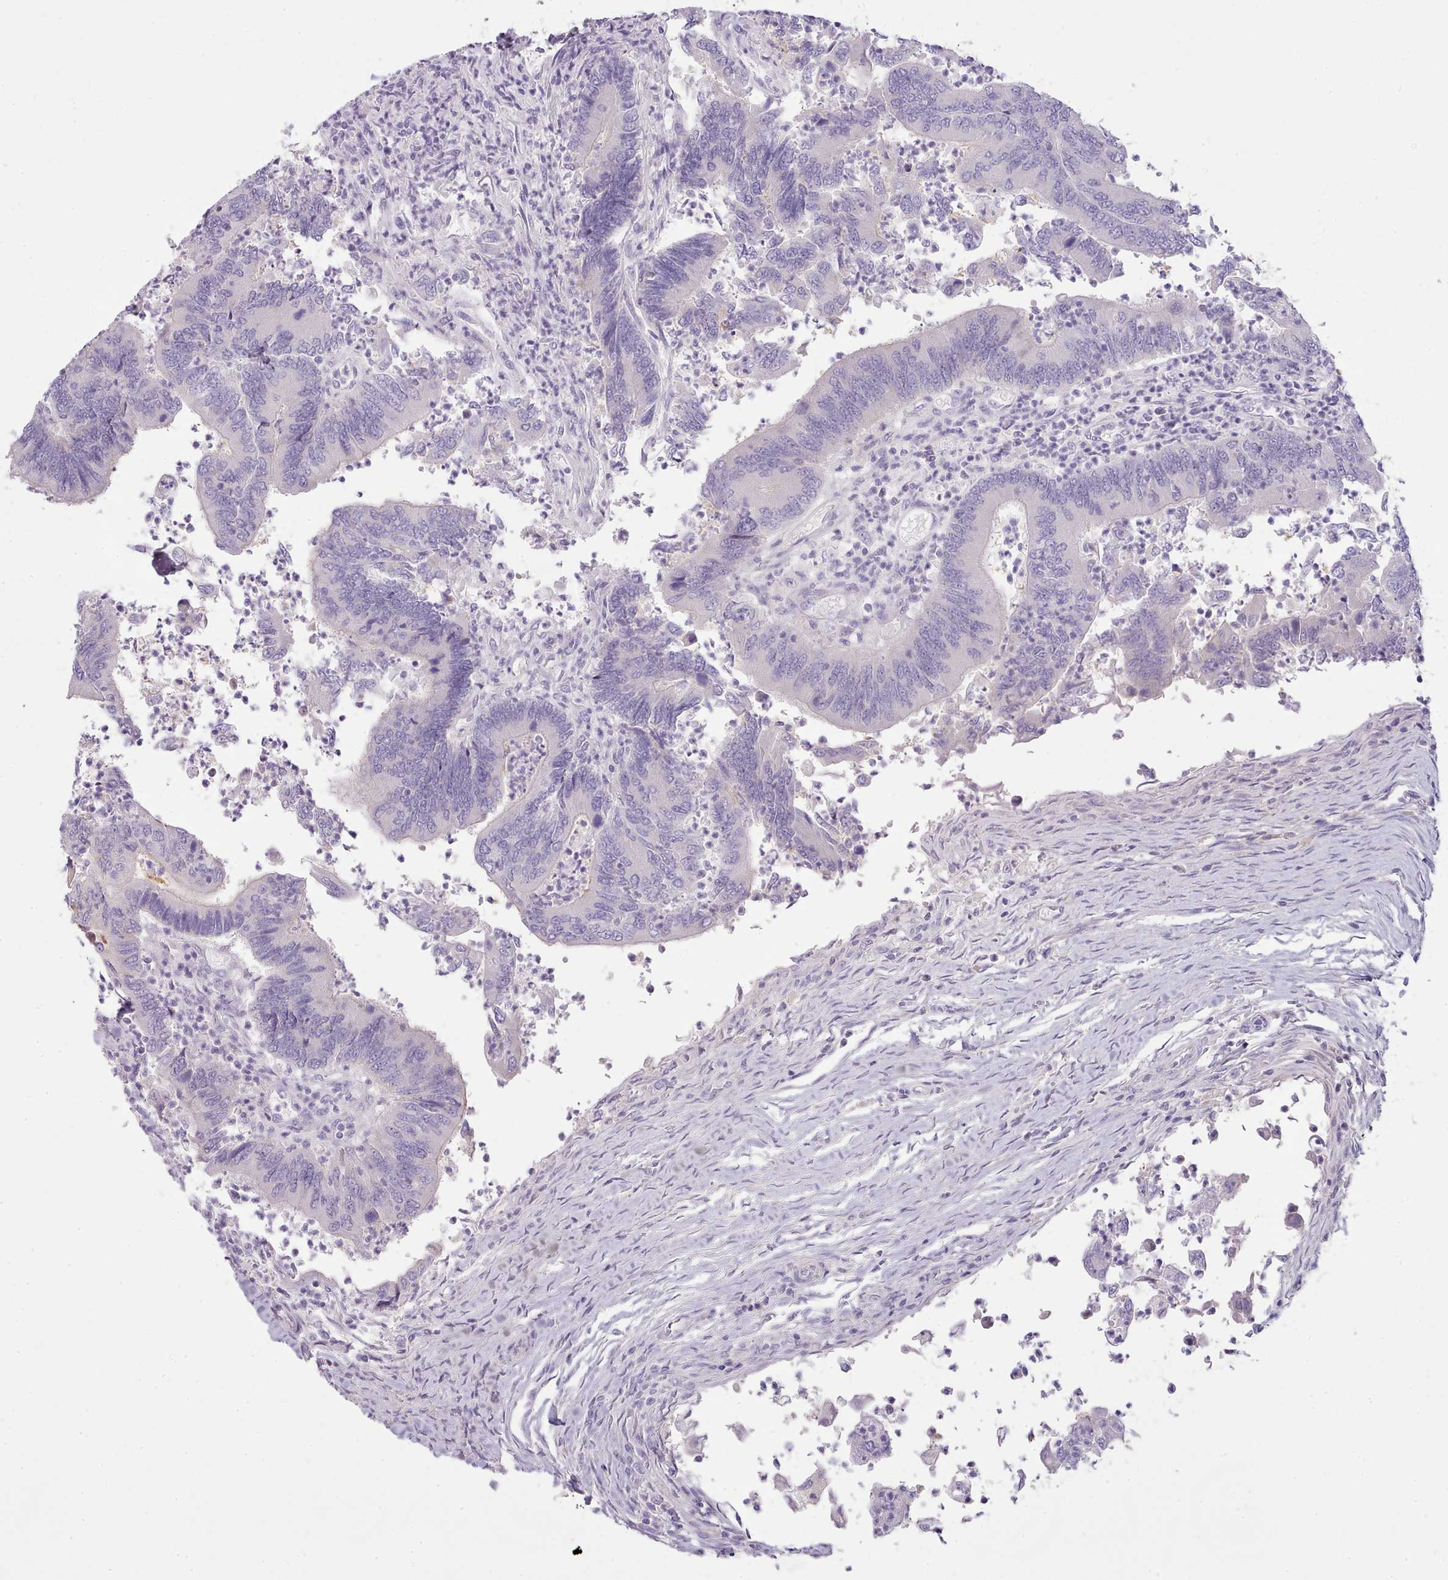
{"staining": {"intensity": "negative", "quantity": "none", "location": "none"}, "tissue": "colorectal cancer", "cell_type": "Tumor cells", "image_type": "cancer", "snomed": [{"axis": "morphology", "description": "Adenocarcinoma, NOS"}, {"axis": "topography", "description": "Colon"}], "caption": "Immunohistochemistry of colorectal adenocarcinoma exhibits no expression in tumor cells.", "gene": "TOX2", "patient": {"sex": "female", "age": 67}}